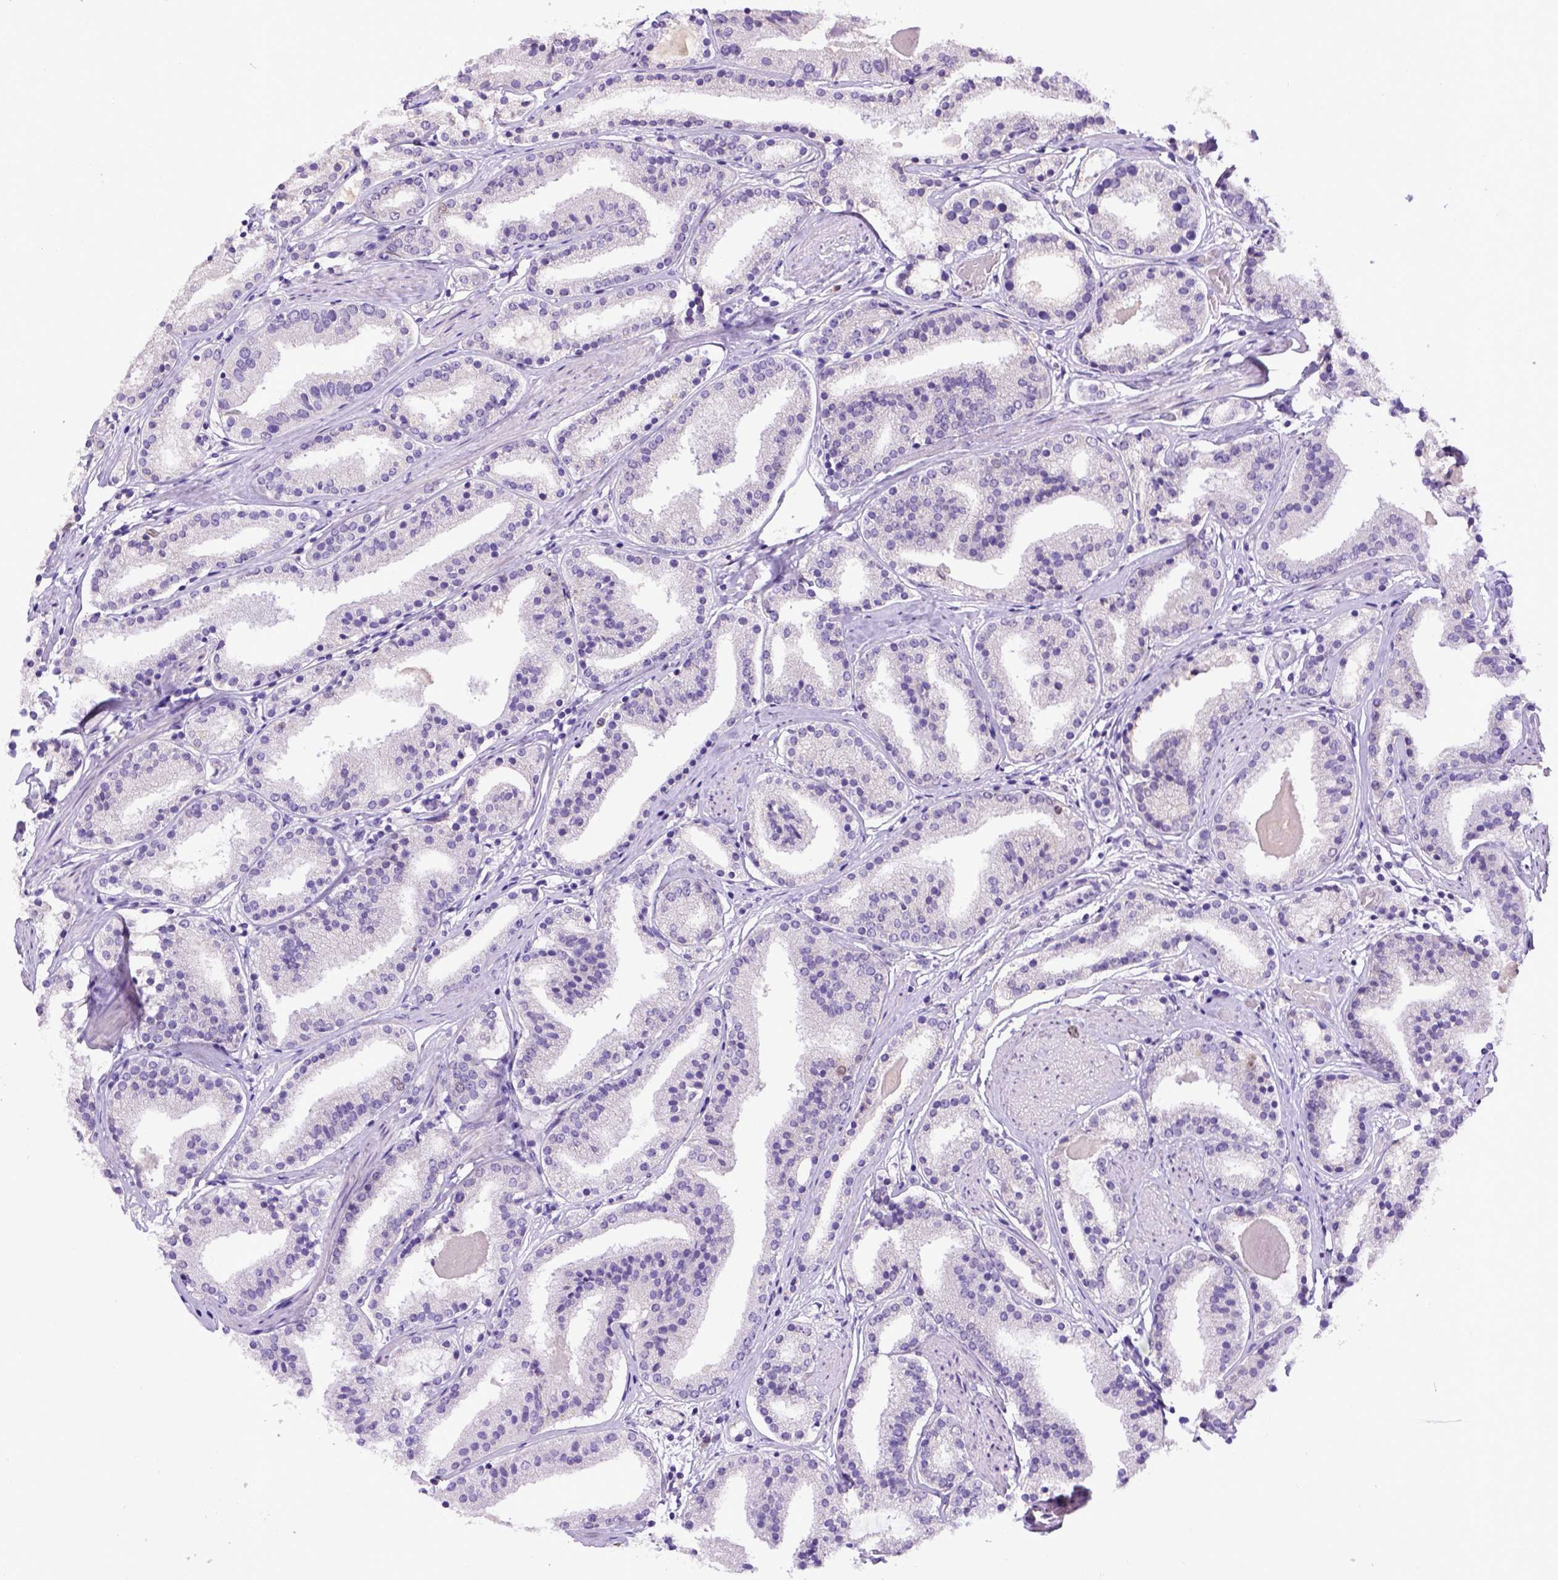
{"staining": {"intensity": "negative", "quantity": "none", "location": "none"}, "tissue": "prostate cancer", "cell_type": "Tumor cells", "image_type": "cancer", "snomed": [{"axis": "morphology", "description": "Adenocarcinoma, High grade"}, {"axis": "topography", "description": "Prostate"}], "caption": "The histopathology image displays no significant staining in tumor cells of prostate cancer (high-grade adenocarcinoma). Nuclei are stained in blue.", "gene": "CDKN1A", "patient": {"sex": "male", "age": 63}}